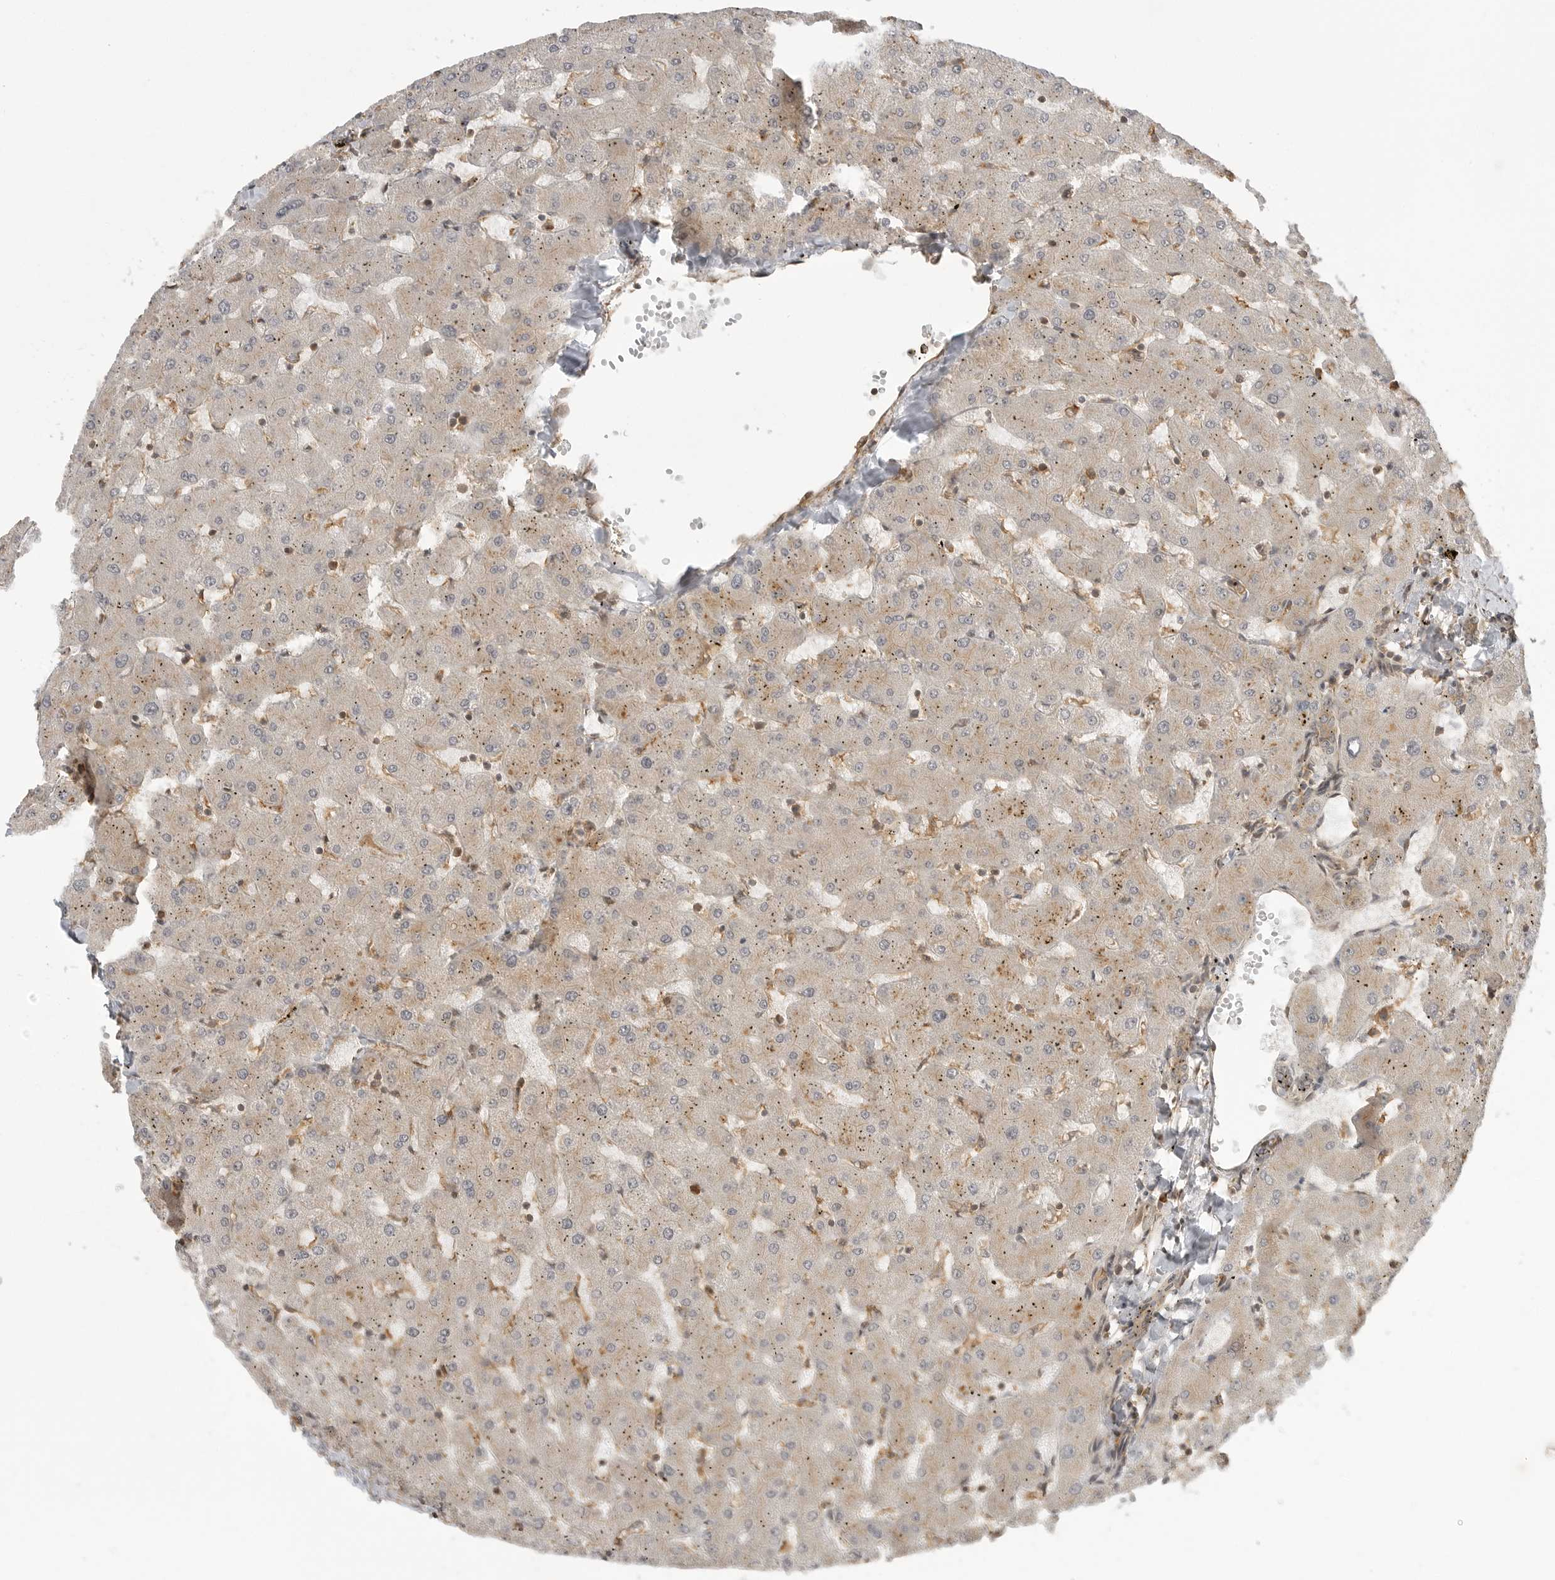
{"staining": {"intensity": "weak", "quantity": ">75%", "location": "cytoplasmic/membranous"}, "tissue": "liver", "cell_type": "Cholangiocytes", "image_type": "normal", "snomed": [{"axis": "morphology", "description": "Normal tissue, NOS"}, {"axis": "topography", "description": "Liver"}], "caption": "DAB (3,3'-diaminobenzidine) immunohistochemical staining of benign human liver demonstrates weak cytoplasmic/membranous protein staining in approximately >75% of cholangiocytes. The protein is stained brown, and the nuclei are stained in blue (DAB (3,3'-diaminobenzidine) IHC with brightfield microscopy, high magnification).", "gene": "FAT3", "patient": {"sex": "female", "age": 63}}